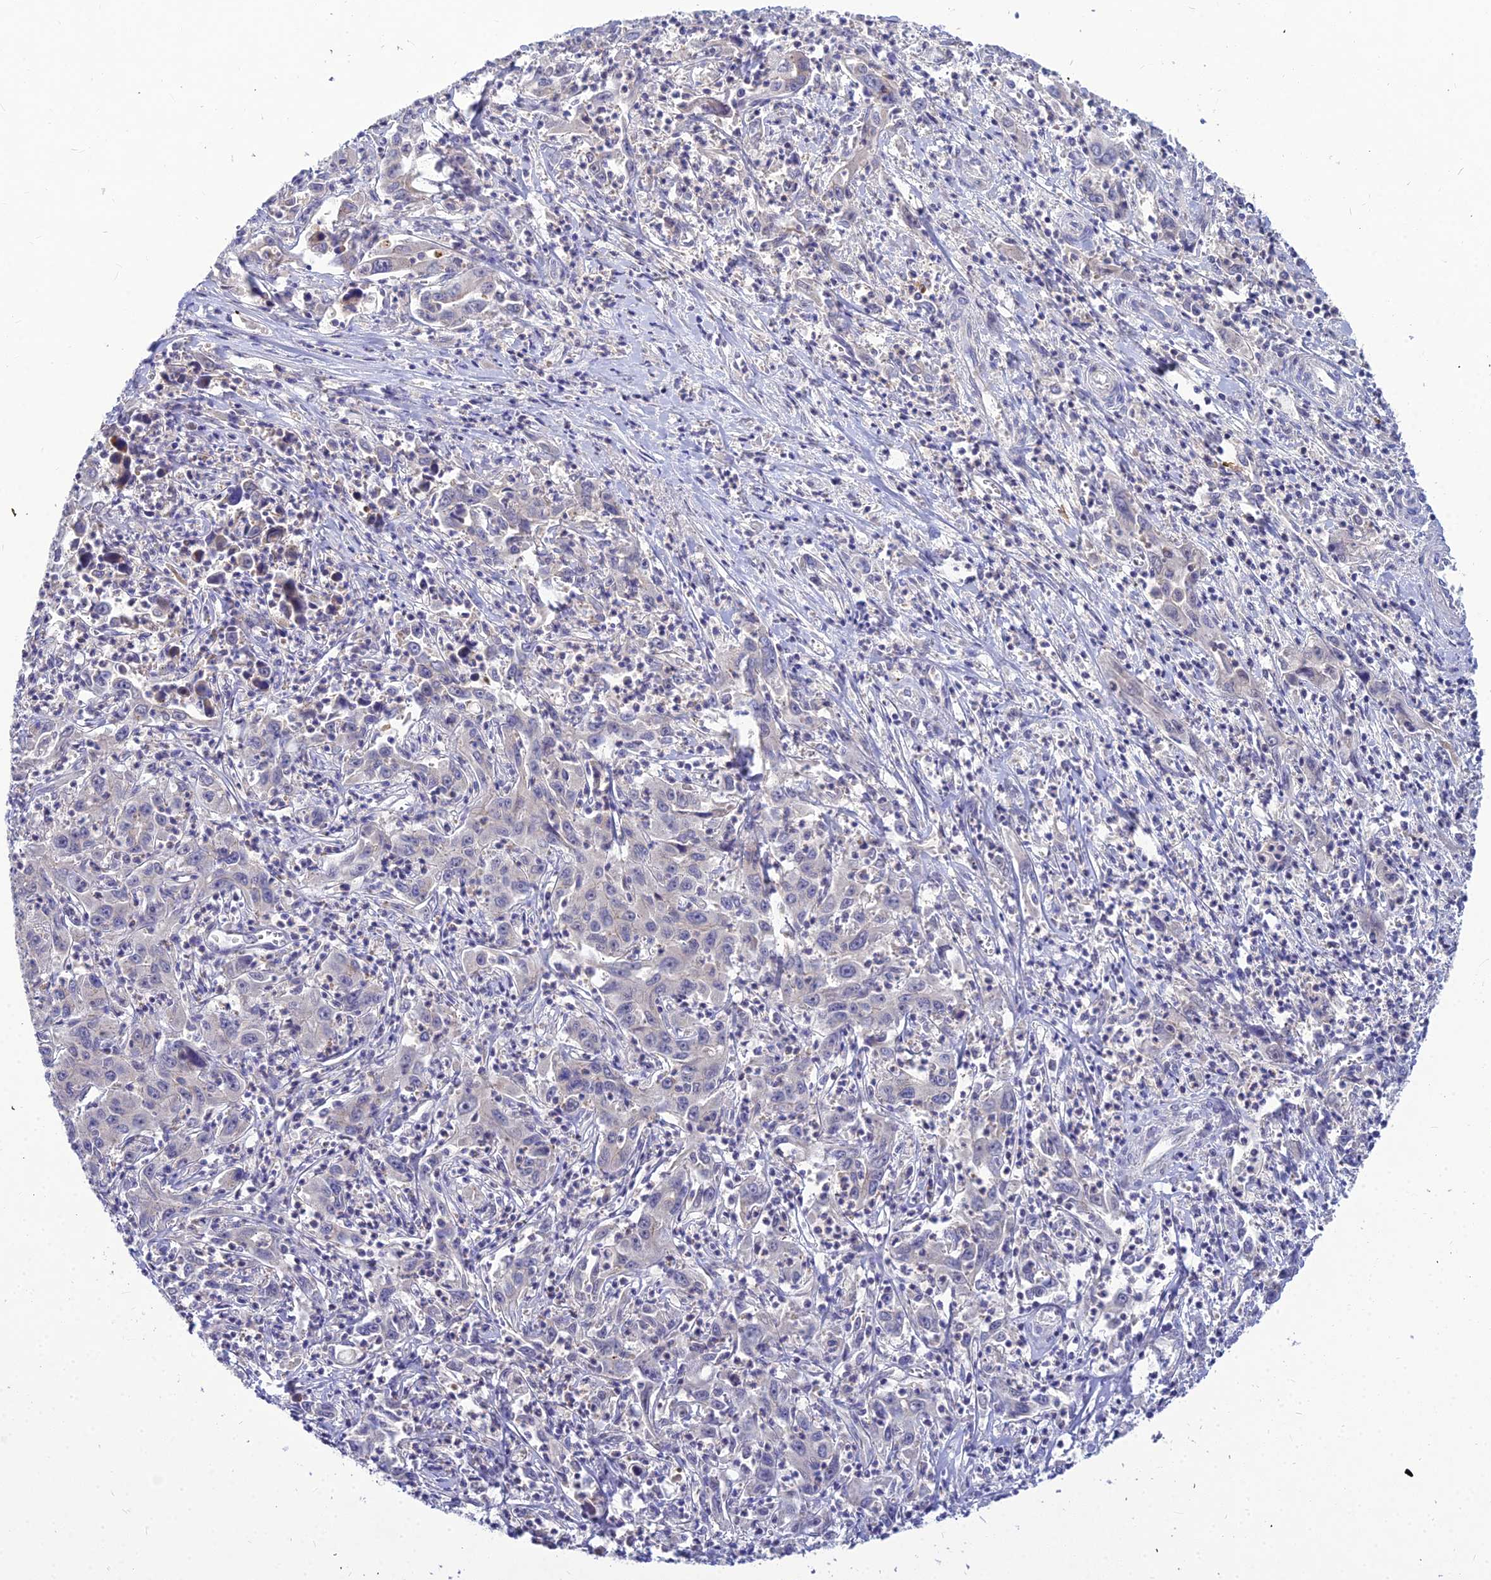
{"staining": {"intensity": "negative", "quantity": "none", "location": "none"}, "tissue": "liver cancer", "cell_type": "Tumor cells", "image_type": "cancer", "snomed": [{"axis": "morphology", "description": "Carcinoma, Hepatocellular, NOS"}, {"axis": "topography", "description": "Liver"}], "caption": "High magnification brightfield microscopy of liver hepatocellular carcinoma stained with DAB (3,3'-diaminobenzidine) (brown) and counterstained with hematoxylin (blue): tumor cells show no significant positivity.", "gene": "DMRTA1", "patient": {"sex": "male", "age": 63}}